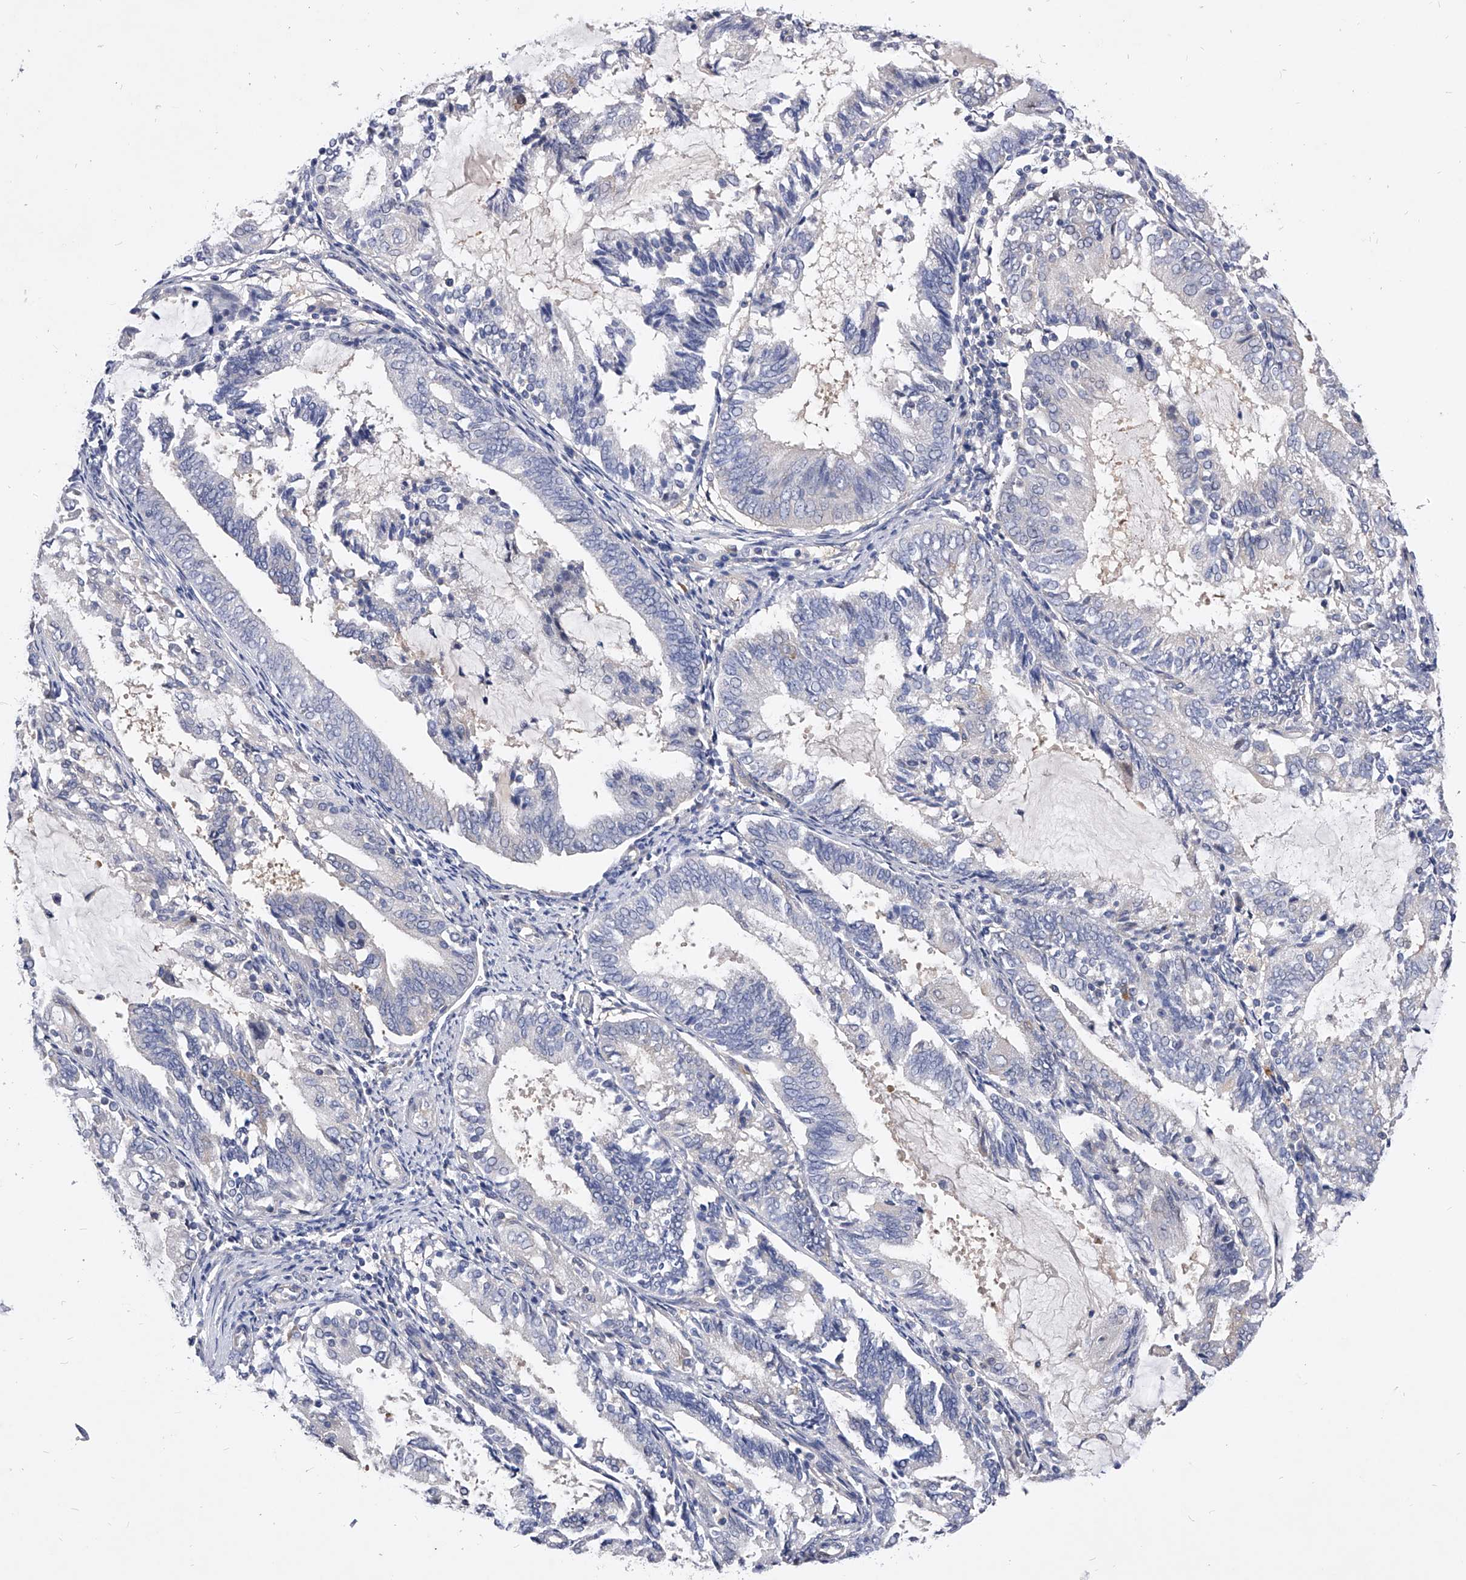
{"staining": {"intensity": "negative", "quantity": "none", "location": "none"}, "tissue": "endometrial cancer", "cell_type": "Tumor cells", "image_type": "cancer", "snomed": [{"axis": "morphology", "description": "Adenocarcinoma, NOS"}, {"axis": "topography", "description": "Endometrium"}], "caption": "High magnification brightfield microscopy of adenocarcinoma (endometrial) stained with DAB (3,3'-diaminobenzidine) (brown) and counterstained with hematoxylin (blue): tumor cells show no significant staining. The staining is performed using DAB (3,3'-diaminobenzidine) brown chromogen with nuclei counter-stained in using hematoxylin.", "gene": "PPP5C", "patient": {"sex": "female", "age": 81}}